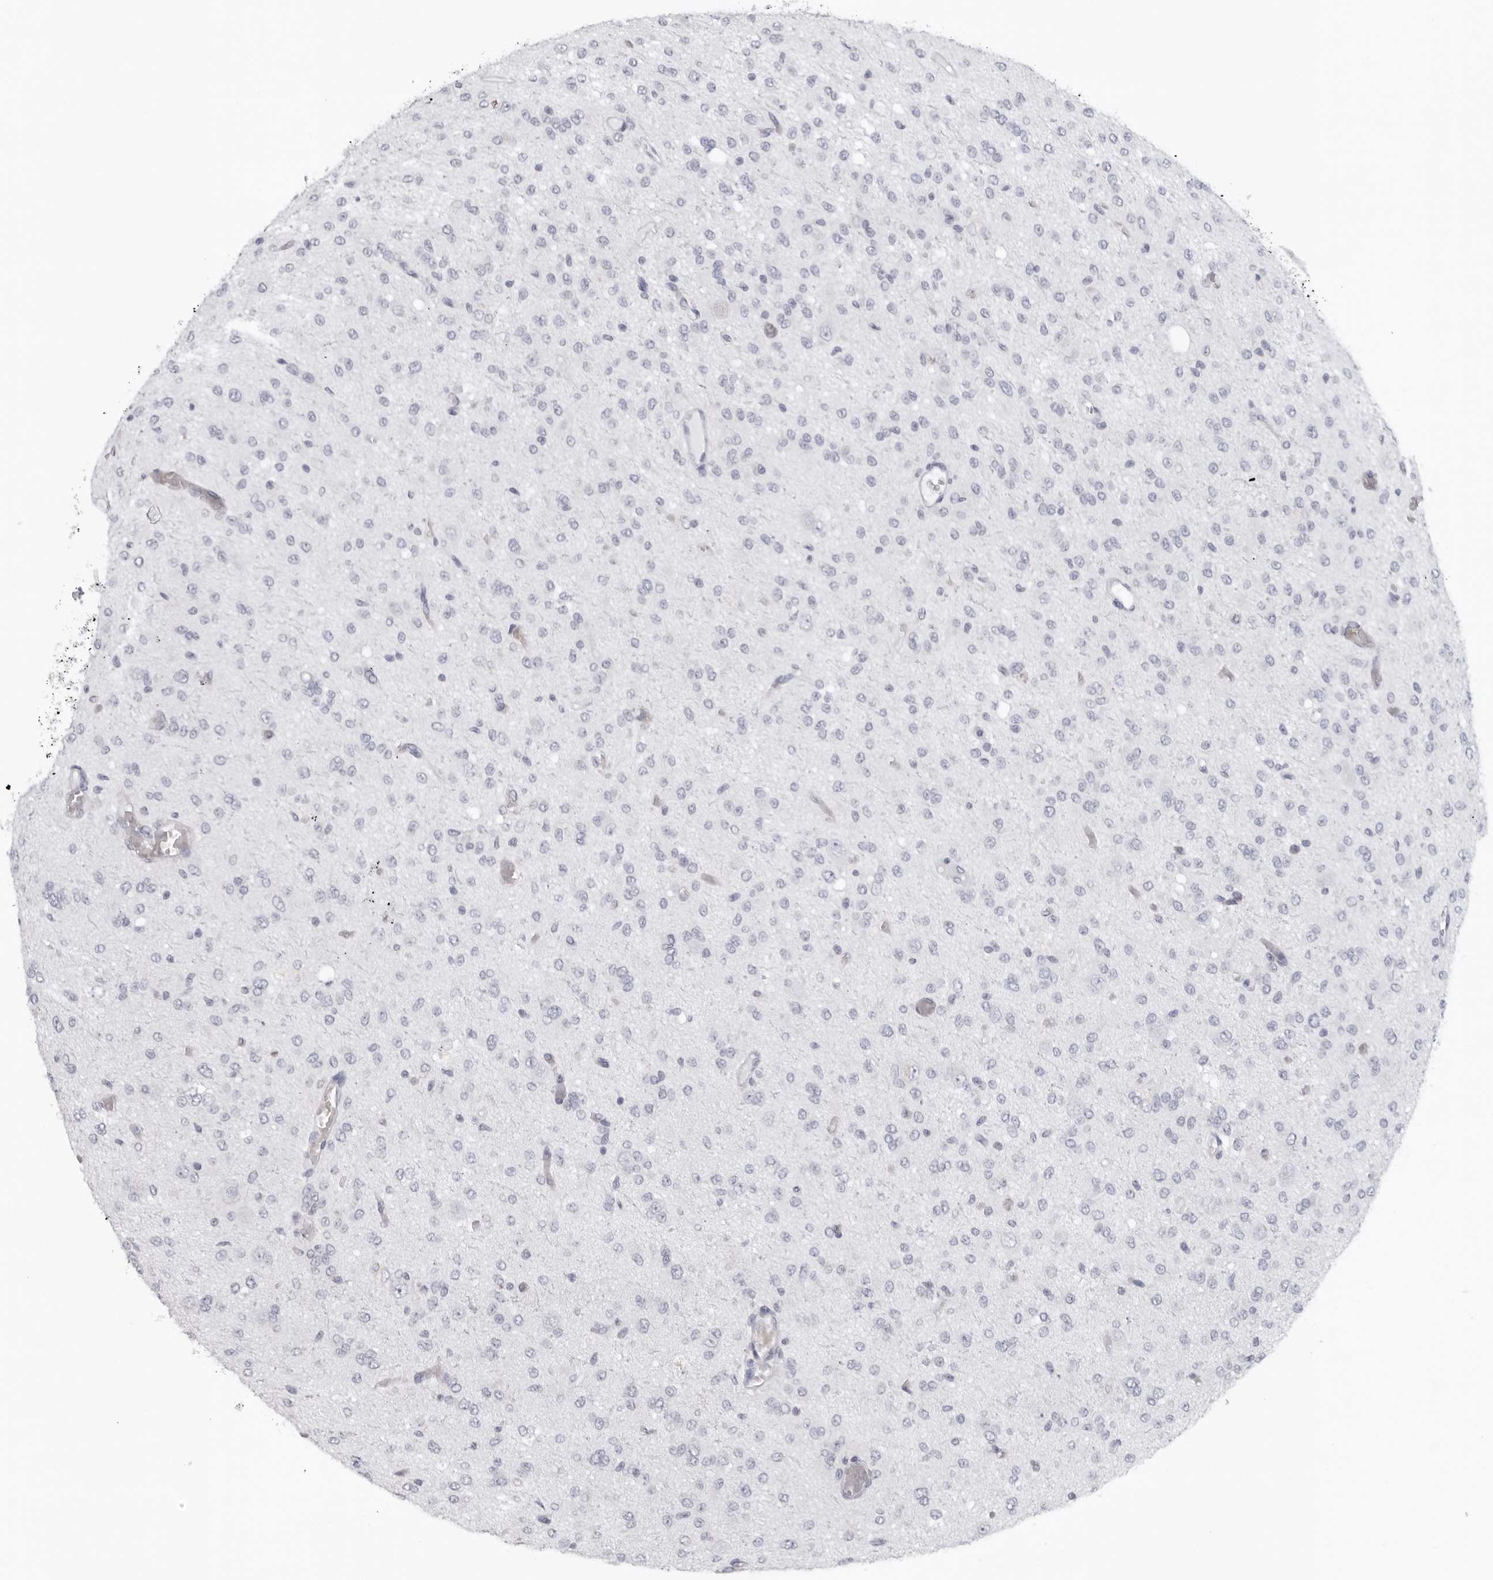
{"staining": {"intensity": "negative", "quantity": "none", "location": "none"}, "tissue": "glioma", "cell_type": "Tumor cells", "image_type": "cancer", "snomed": [{"axis": "morphology", "description": "Glioma, malignant, High grade"}, {"axis": "topography", "description": "Brain"}], "caption": "A photomicrograph of human malignant glioma (high-grade) is negative for staining in tumor cells.", "gene": "EPB41", "patient": {"sex": "female", "age": 59}}